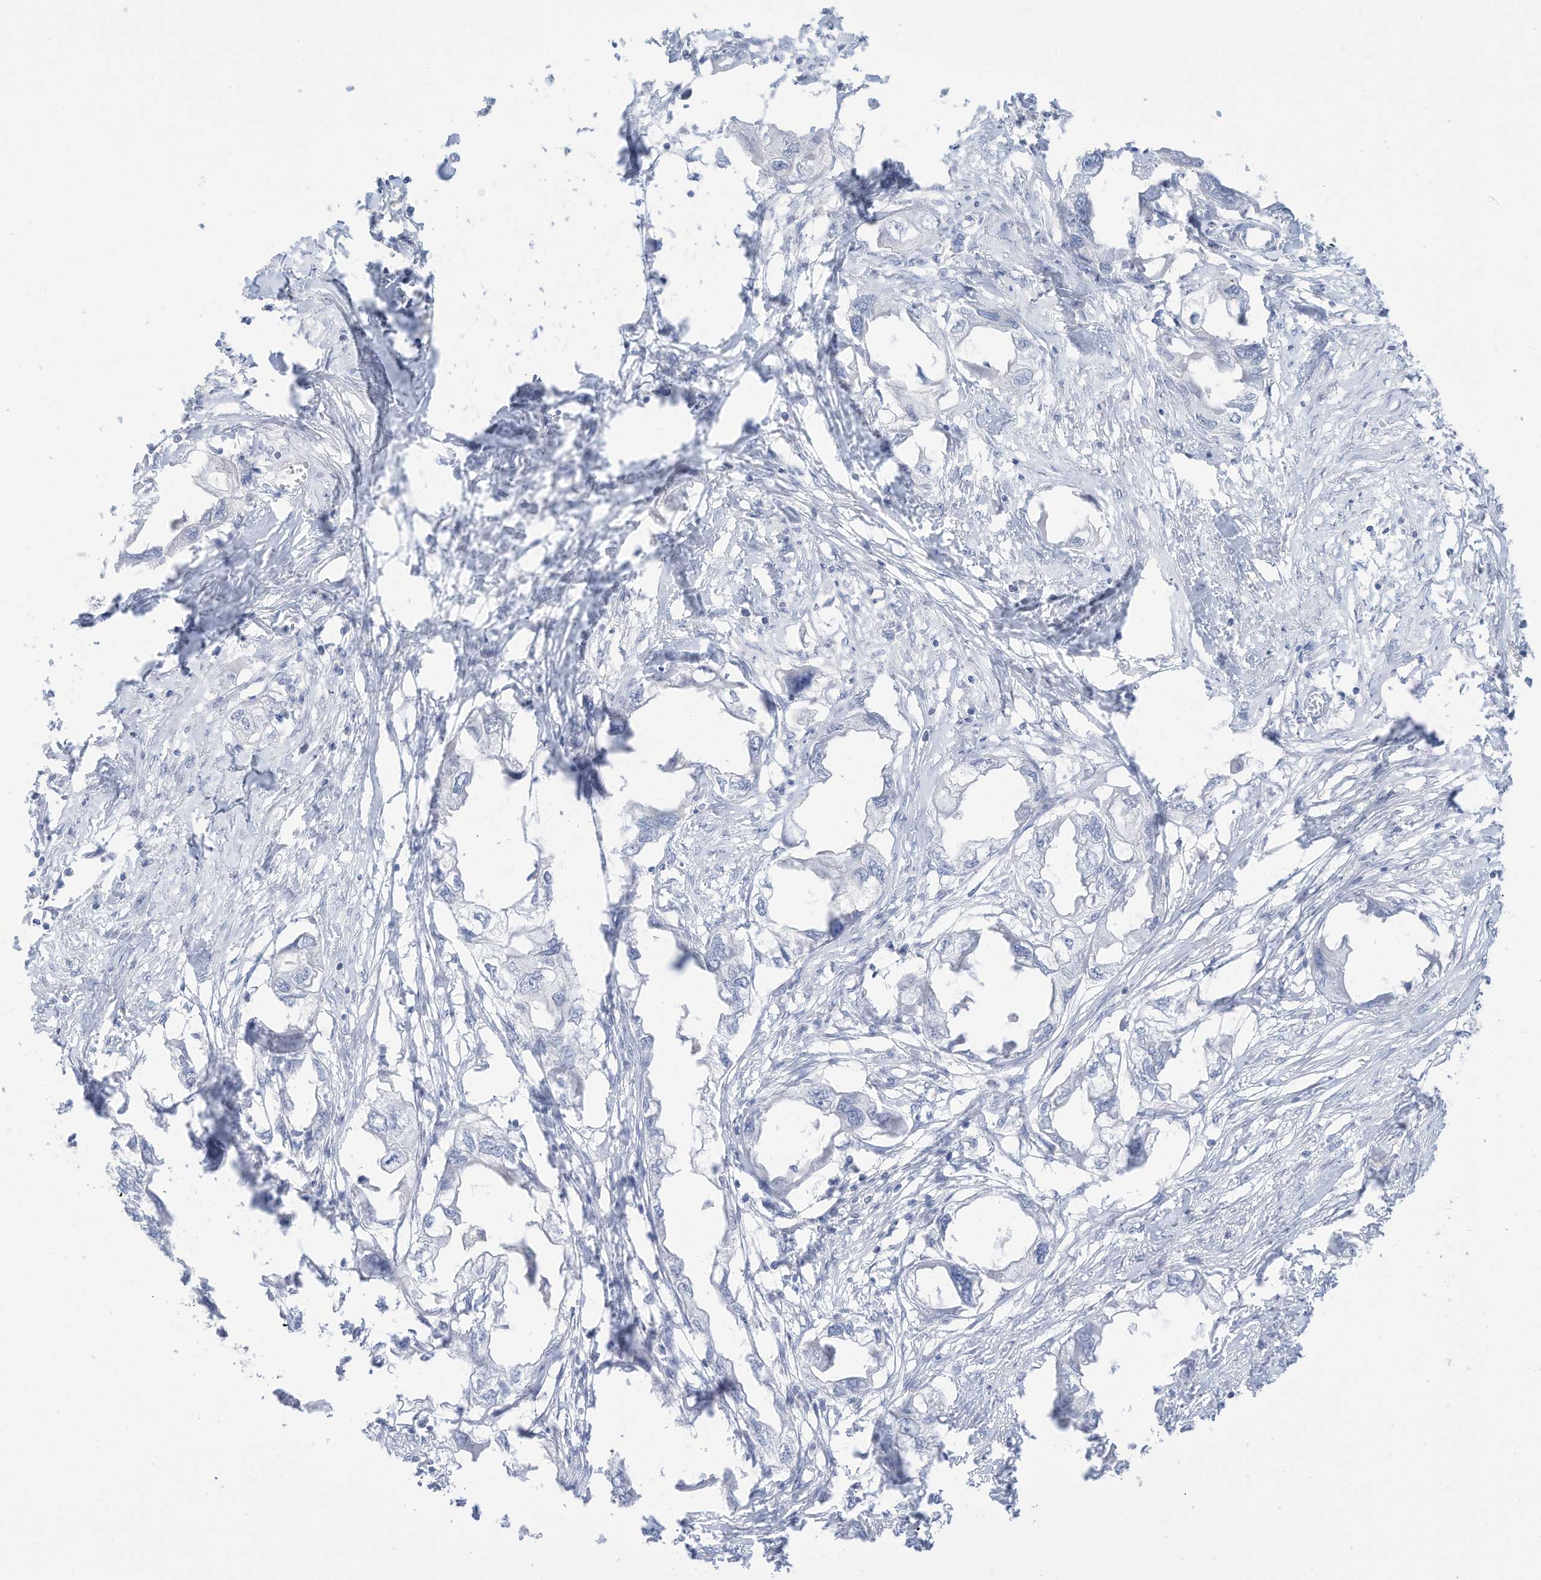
{"staining": {"intensity": "negative", "quantity": "none", "location": "none"}, "tissue": "endometrial cancer", "cell_type": "Tumor cells", "image_type": "cancer", "snomed": [{"axis": "morphology", "description": "Adenocarcinoma, NOS"}, {"axis": "morphology", "description": "Adenocarcinoma, metastatic, NOS"}, {"axis": "topography", "description": "Adipose tissue"}, {"axis": "topography", "description": "Endometrium"}], "caption": "A high-resolution micrograph shows immunohistochemistry (IHC) staining of adenocarcinoma (endometrial), which displays no significant expression in tumor cells.", "gene": "OGT", "patient": {"sex": "female", "age": 67}}